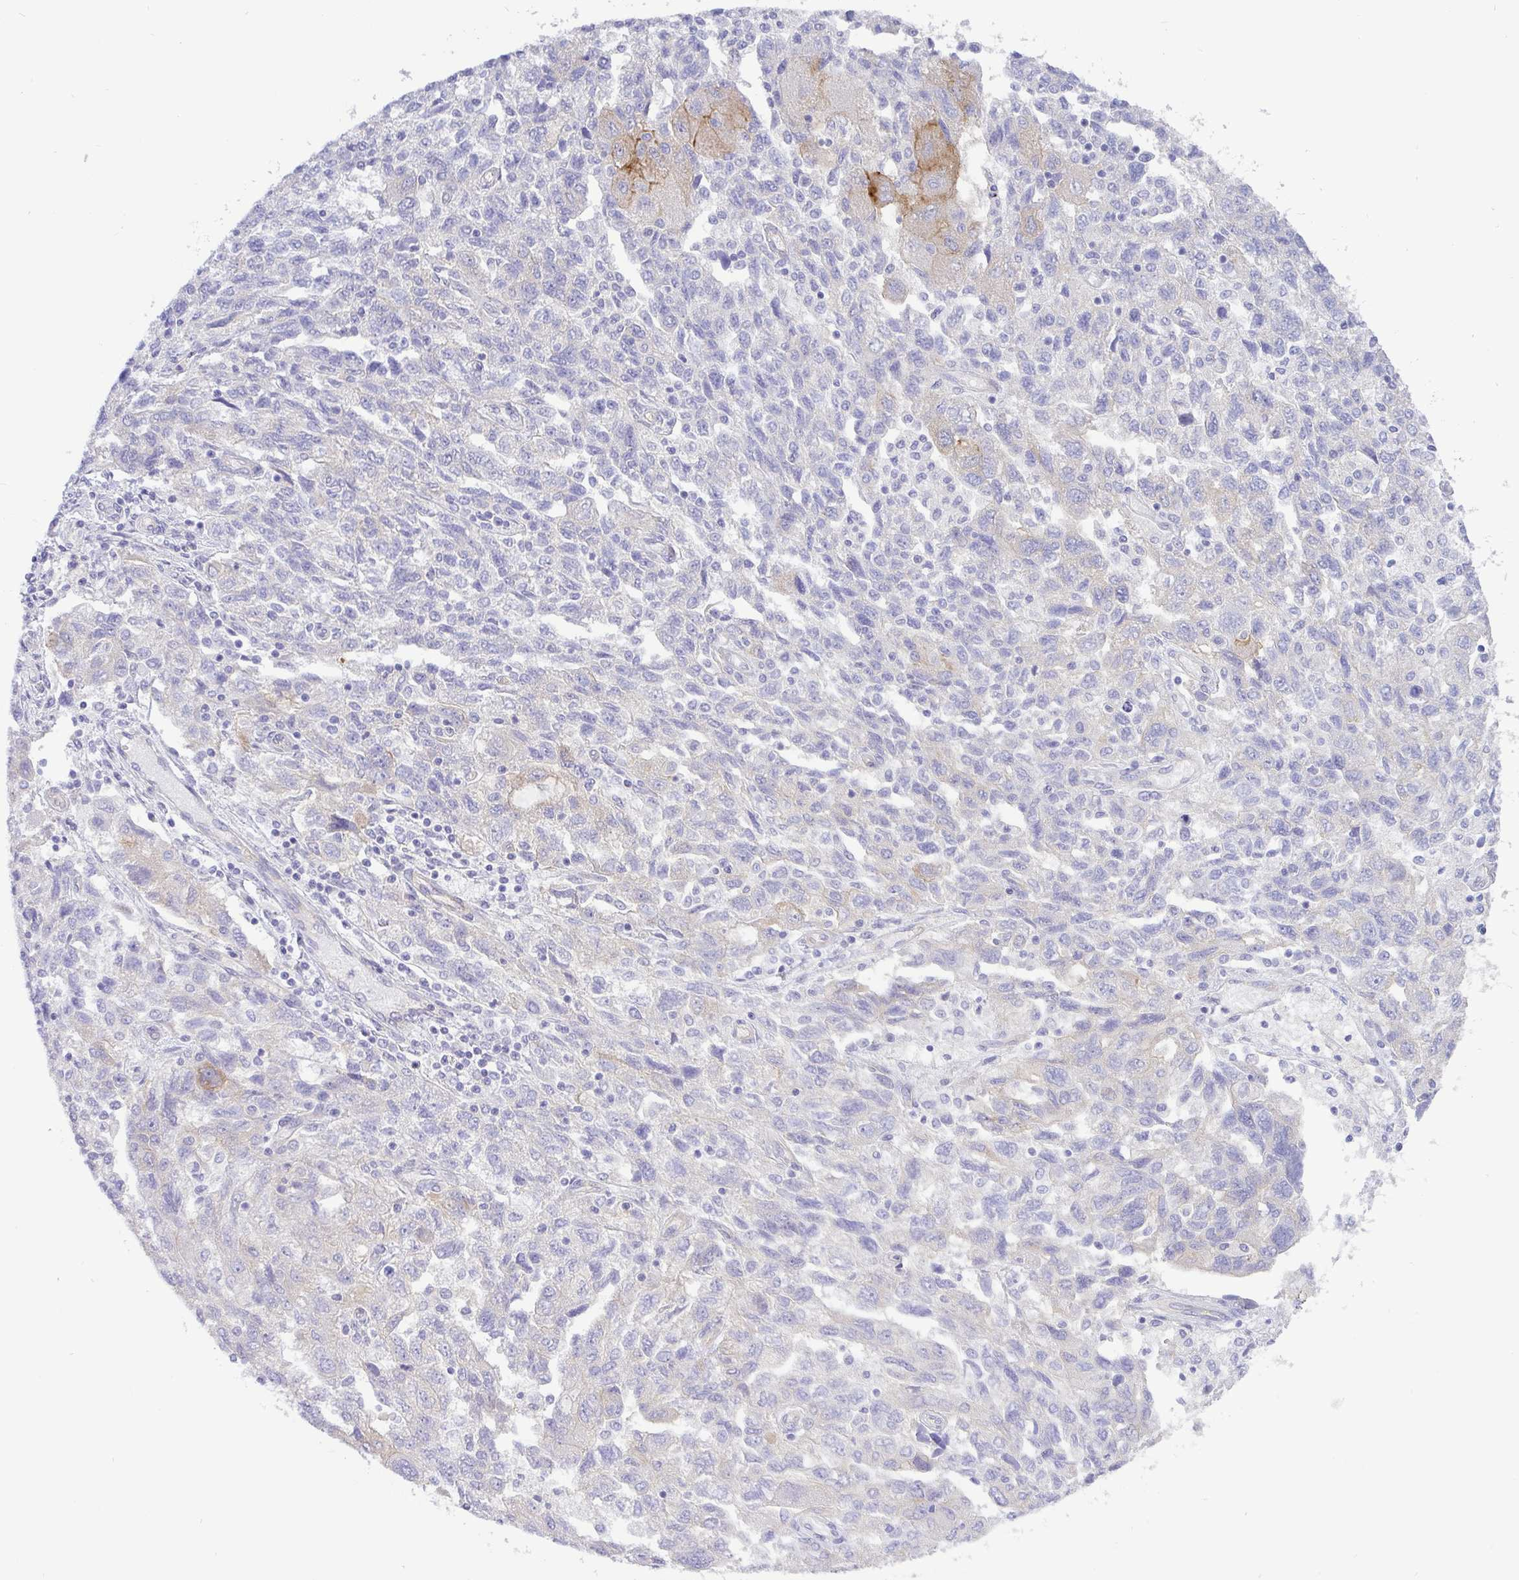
{"staining": {"intensity": "moderate", "quantity": "<25%", "location": "cytoplasmic/membranous"}, "tissue": "ovarian cancer", "cell_type": "Tumor cells", "image_type": "cancer", "snomed": [{"axis": "morphology", "description": "Carcinoma, NOS"}, {"axis": "morphology", "description": "Cystadenocarcinoma, serous, NOS"}, {"axis": "topography", "description": "Ovary"}], "caption": "Protein staining displays moderate cytoplasmic/membranous staining in approximately <25% of tumor cells in ovarian cancer (carcinoma).", "gene": "FAM177A1", "patient": {"sex": "female", "age": 69}}